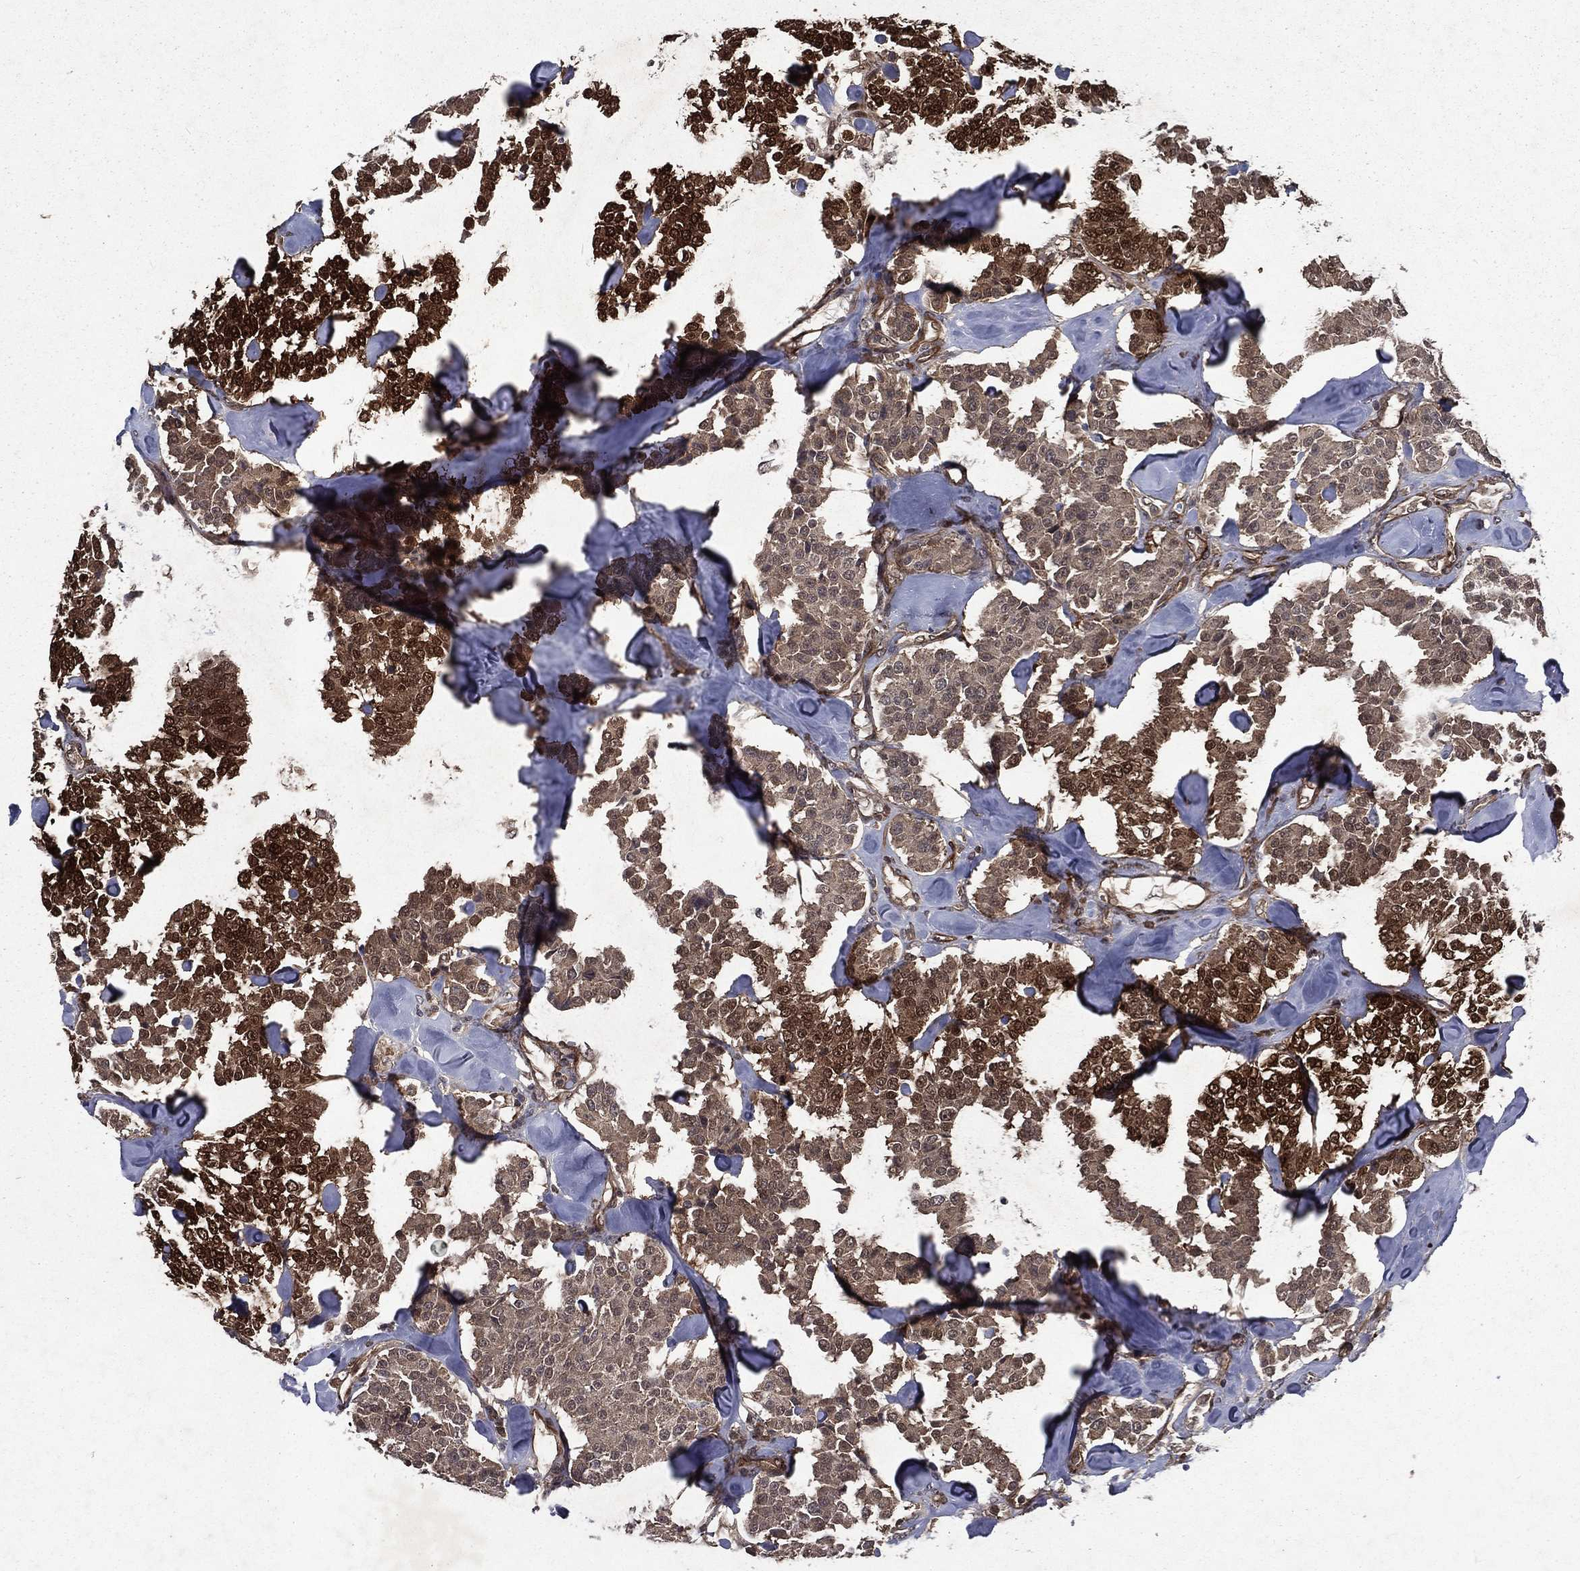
{"staining": {"intensity": "strong", "quantity": "<25%", "location": "cytoplasmic/membranous,nuclear"}, "tissue": "carcinoid", "cell_type": "Tumor cells", "image_type": "cancer", "snomed": [{"axis": "morphology", "description": "Carcinoid, malignant, NOS"}, {"axis": "topography", "description": "Pancreas"}], "caption": "There is medium levels of strong cytoplasmic/membranous and nuclear positivity in tumor cells of carcinoid, as demonstrated by immunohistochemical staining (brown color).", "gene": "FGD1", "patient": {"sex": "male", "age": 41}}